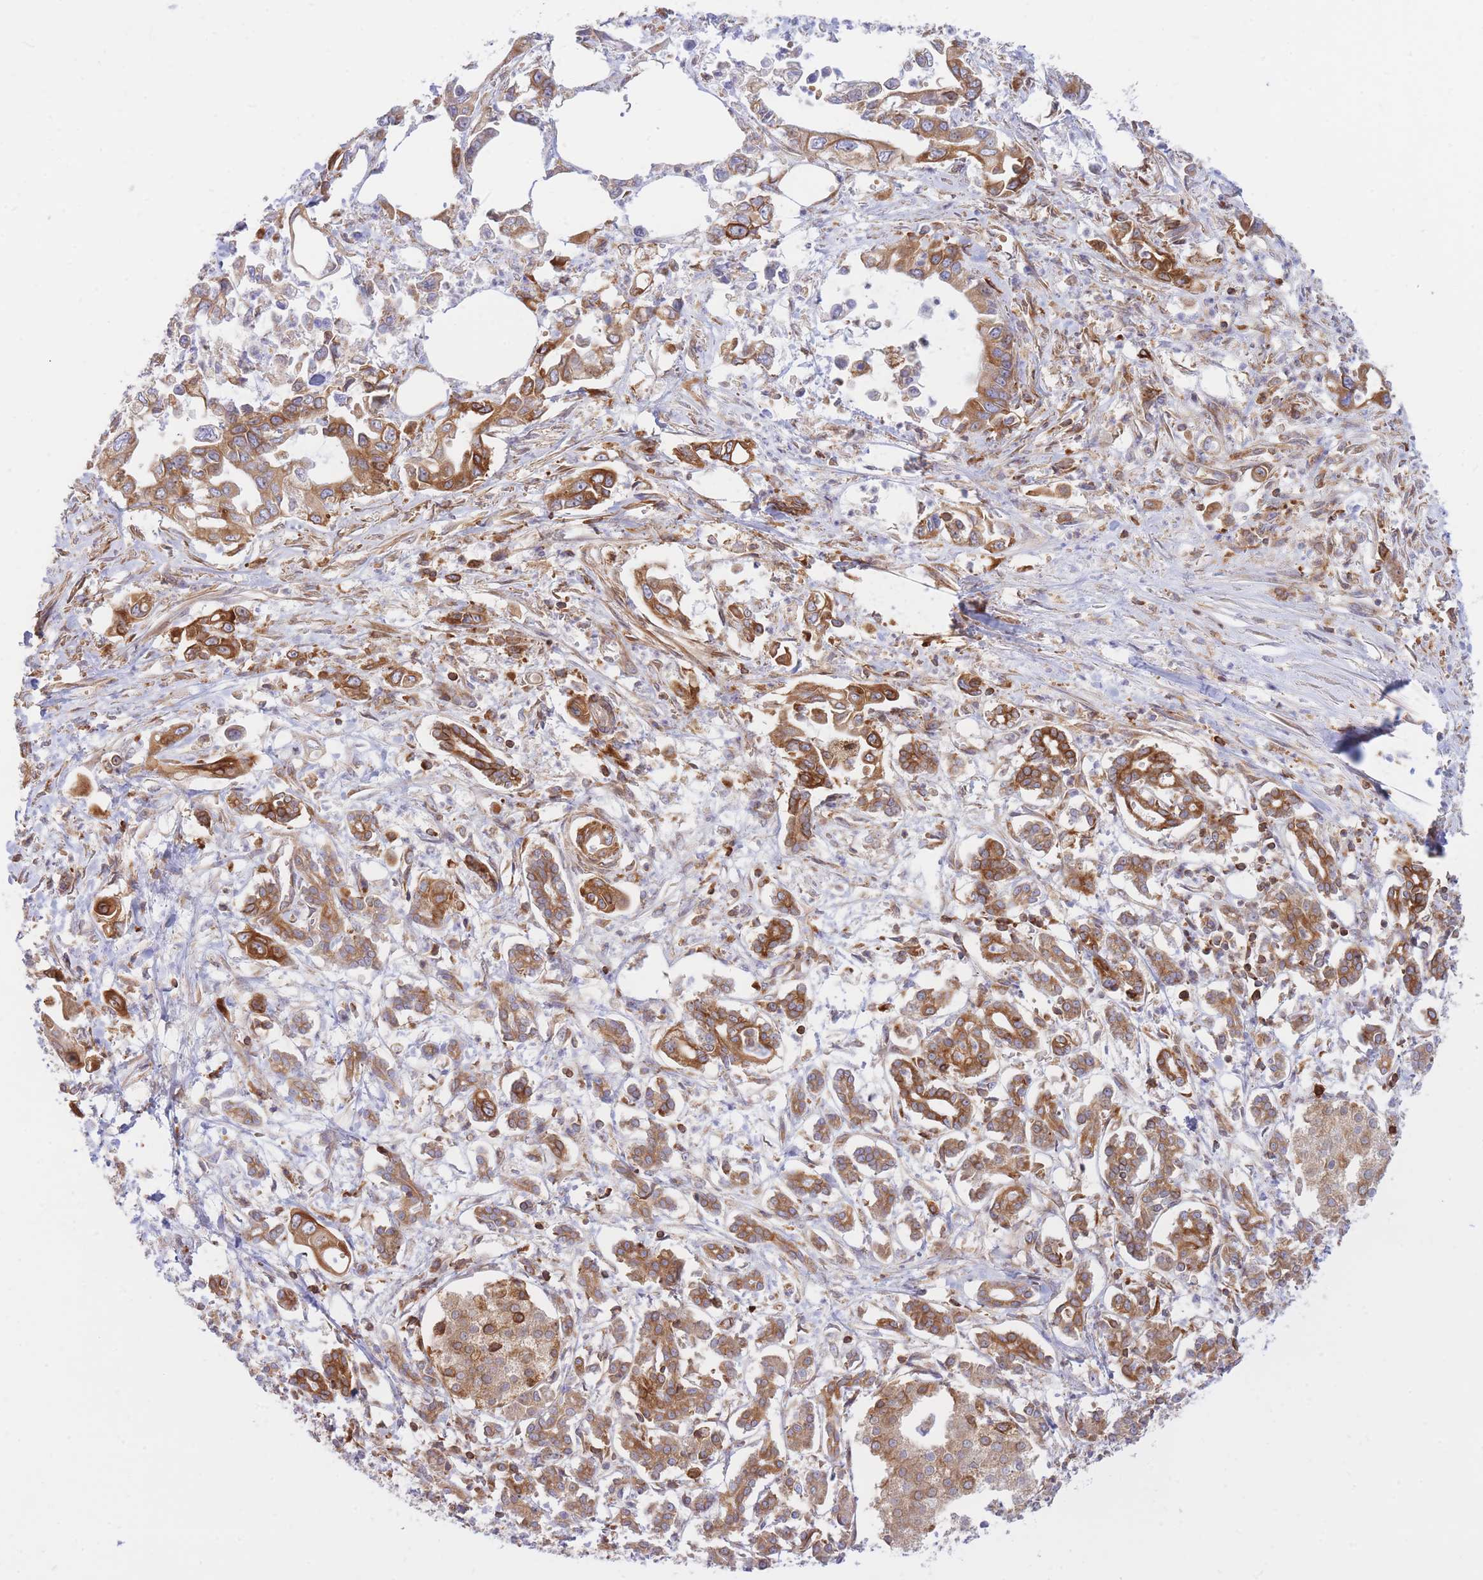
{"staining": {"intensity": "moderate", "quantity": ">75%", "location": "cytoplasmic/membranous"}, "tissue": "pancreatic cancer", "cell_type": "Tumor cells", "image_type": "cancer", "snomed": [{"axis": "morphology", "description": "Adenocarcinoma, NOS"}, {"axis": "topography", "description": "Pancreas"}], "caption": "High-magnification brightfield microscopy of adenocarcinoma (pancreatic) stained with DAB (brown) and counterstained with hematoxylin (blue). tumor cells exhibit moderate cytoplasmic/membranous staining is appreciated in about>75% of cells.", "gene": "REM1", "patient": {"sex": "male", "age": 61}}